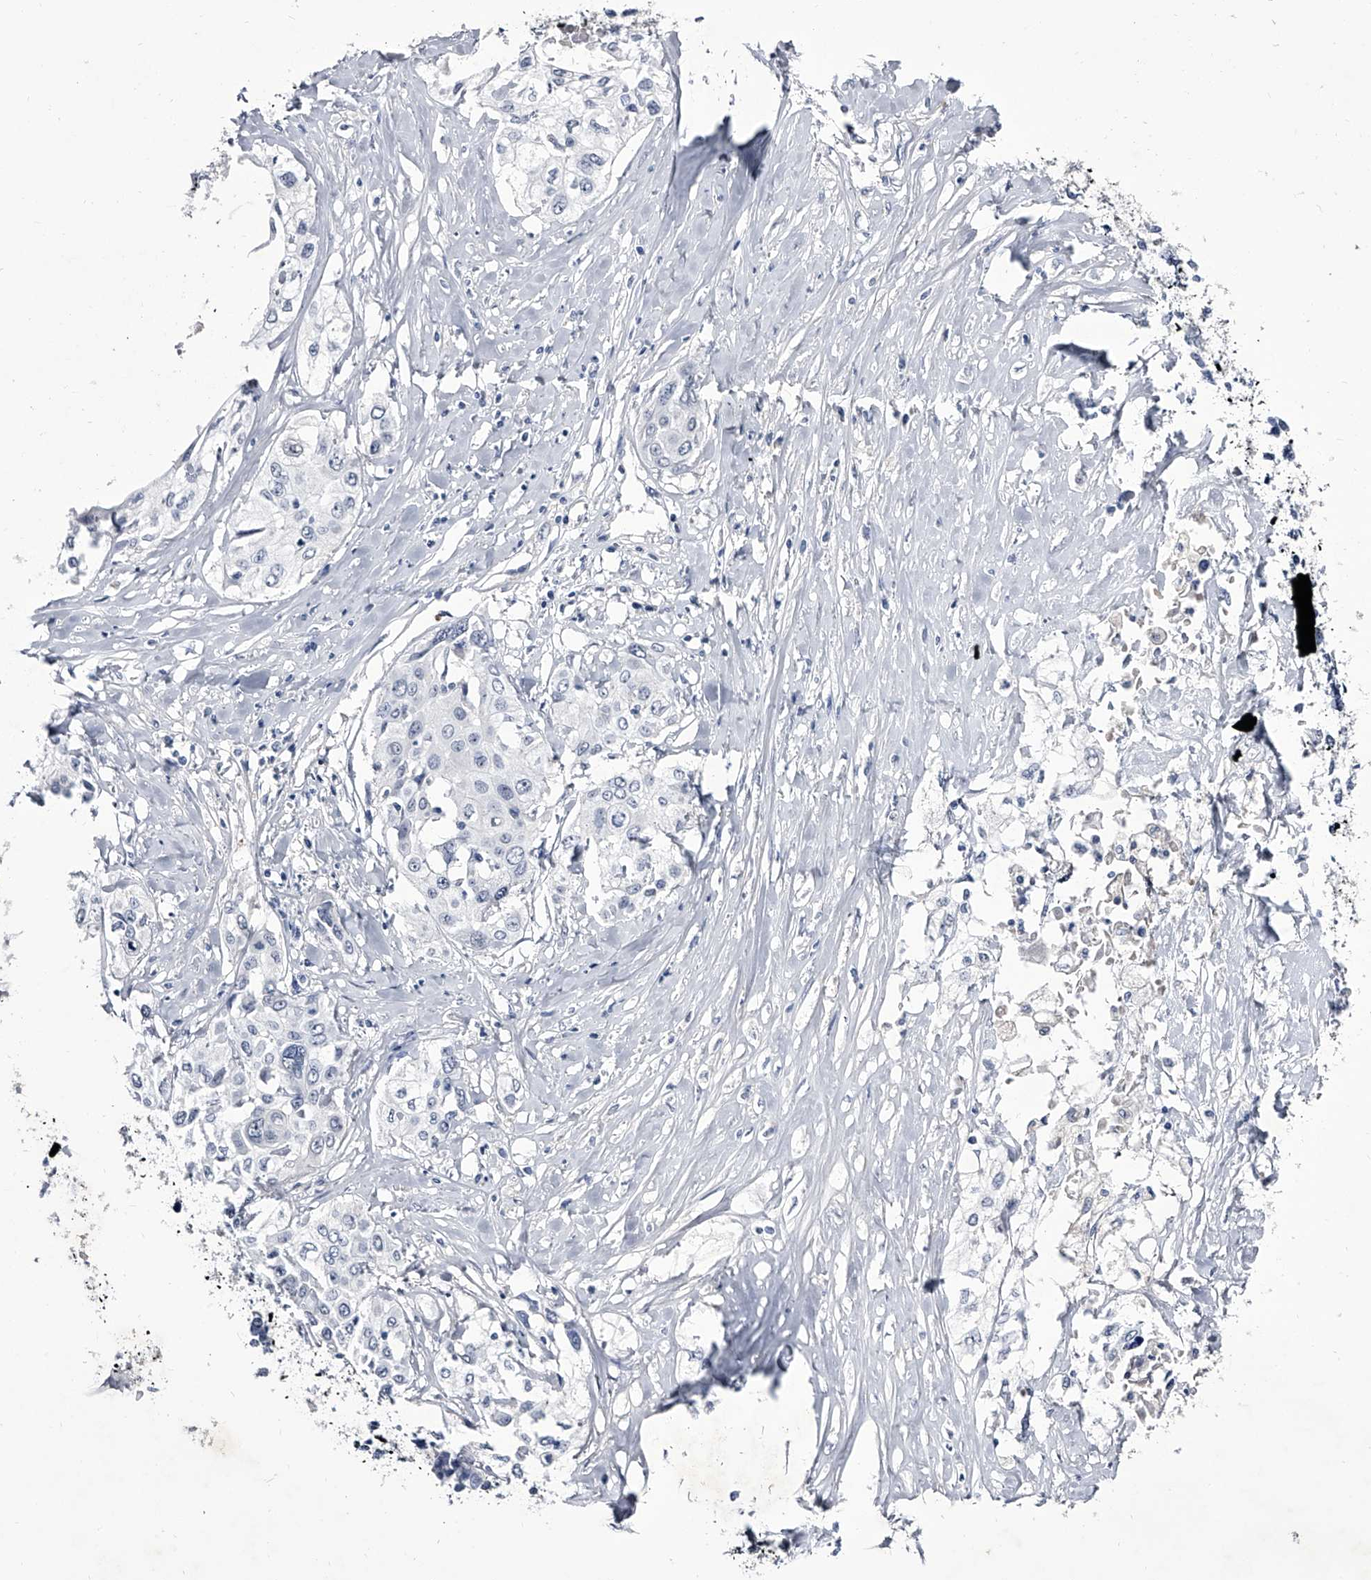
{"staining": {"intensity": "negative", "quantity": "none", "location": "none"}, "tissue": "cervical cancer", "cell_type": "Tumor cells", "image_type": "cancer", "snomed": [{"axis": "morphology", "description": "Squamous cell carcinoma, NOS"}, {"axis": "topography", "description": "Cervix"}], "caption": "Tumor cells show no significant protein expression in cervical cancer (squamous cell carcinoma). The staining was performed using DAB (3,3'-diaminobenzidine) to visualize the protein expression in brown, while the nuclei were stained in blue with hematoxylin (Magnification: 20x).", "gene": "CRISP2", "patient": {"sex": "female", "age": 31}}